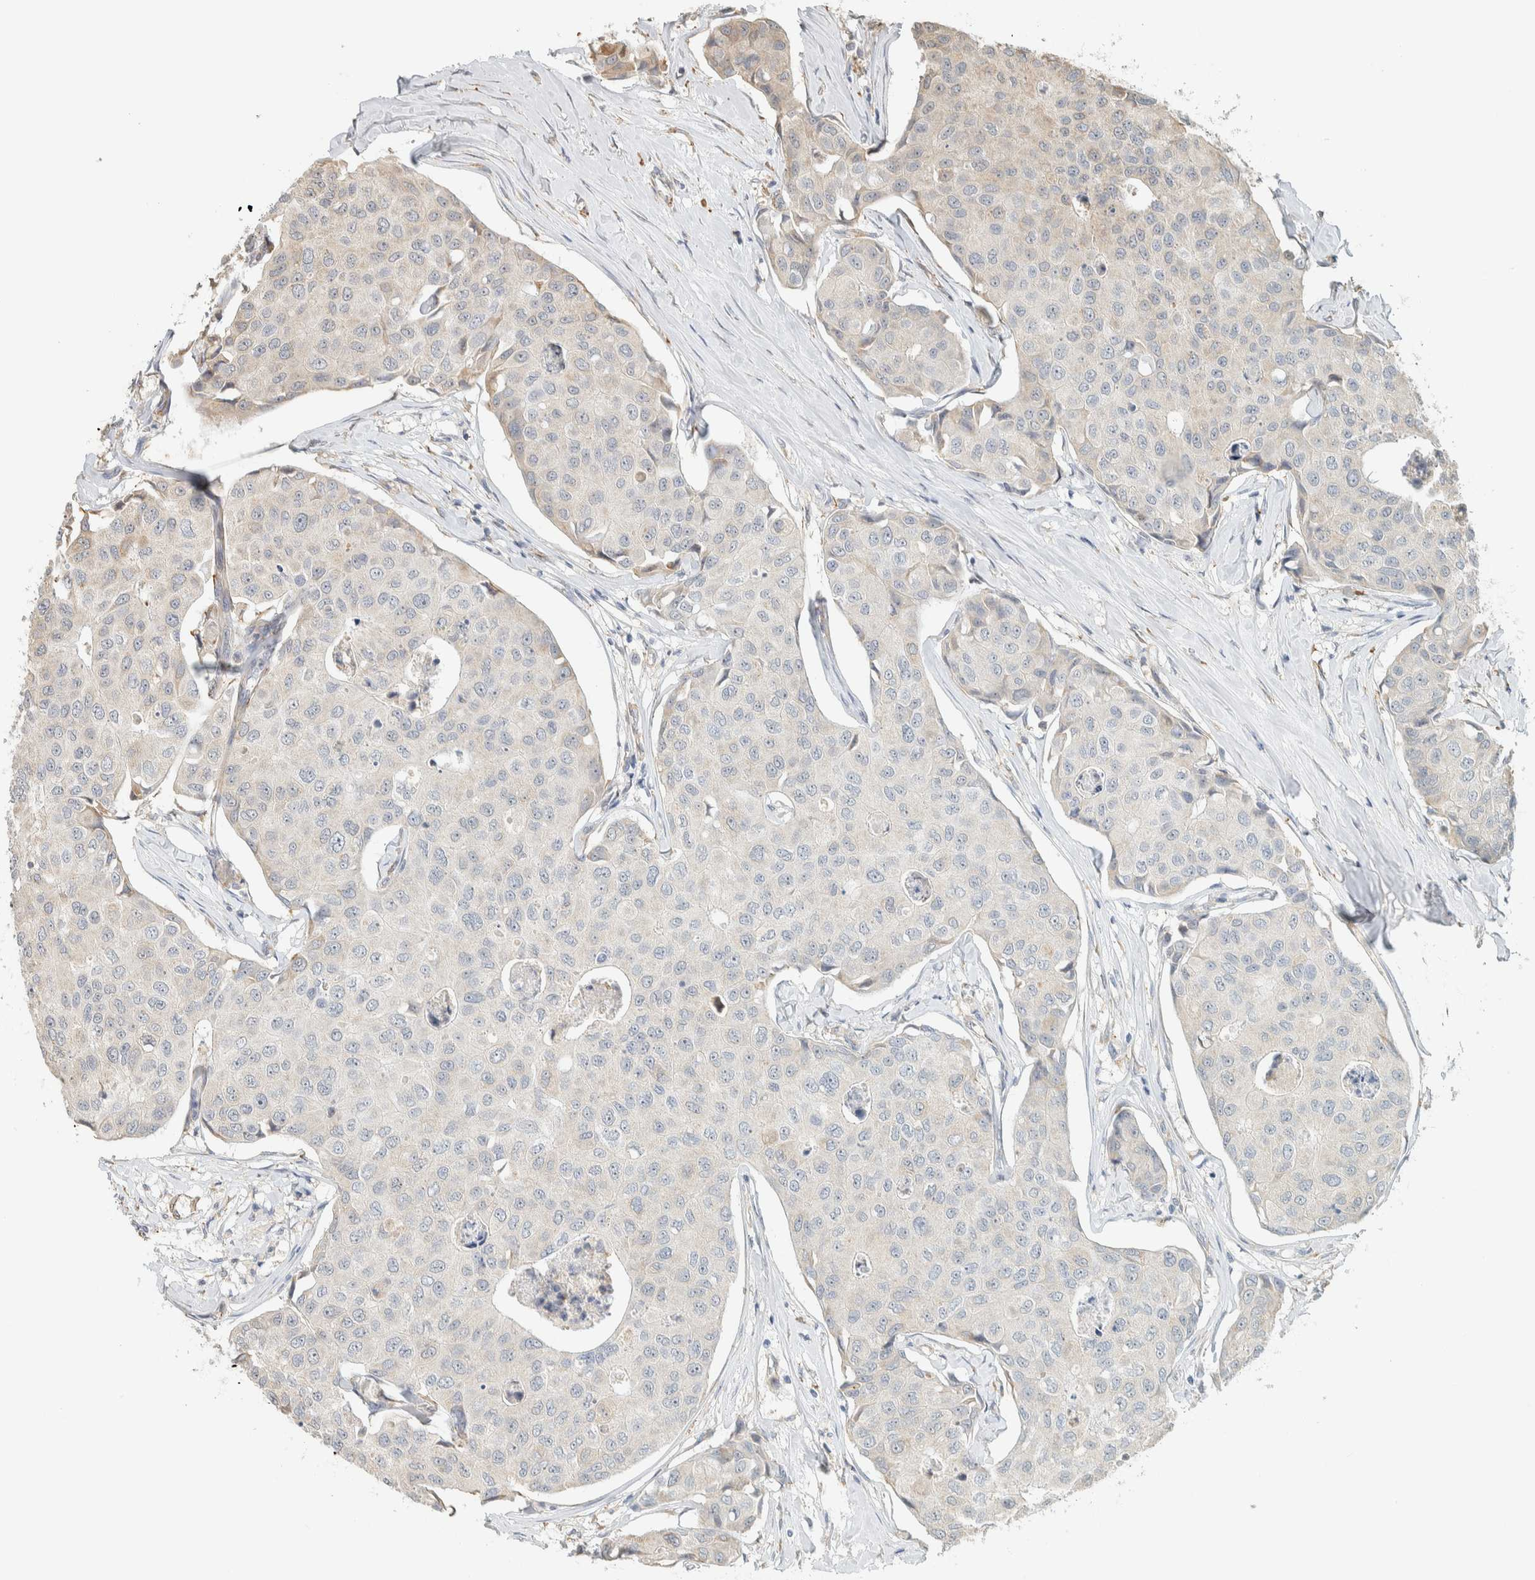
{"staining": {"intensity": "negative", "quantity": "none", "location": "none"}, "tissue": "breast cancer", "cell_type": "Tumor cells", "image_type": "cancer", "snomed": [{"axis": "morphology", "description": "Duct carcinoma"}, {"axis": "topography", "description": "Breast"}], "caption": "Immunohistochemistry of human breast cancer (infiltrating ductal carcinoma) demonstrates no positivity in tumor cells.", "gene": "KLHL40", "patient": {"sex": "female", "age": 80}}